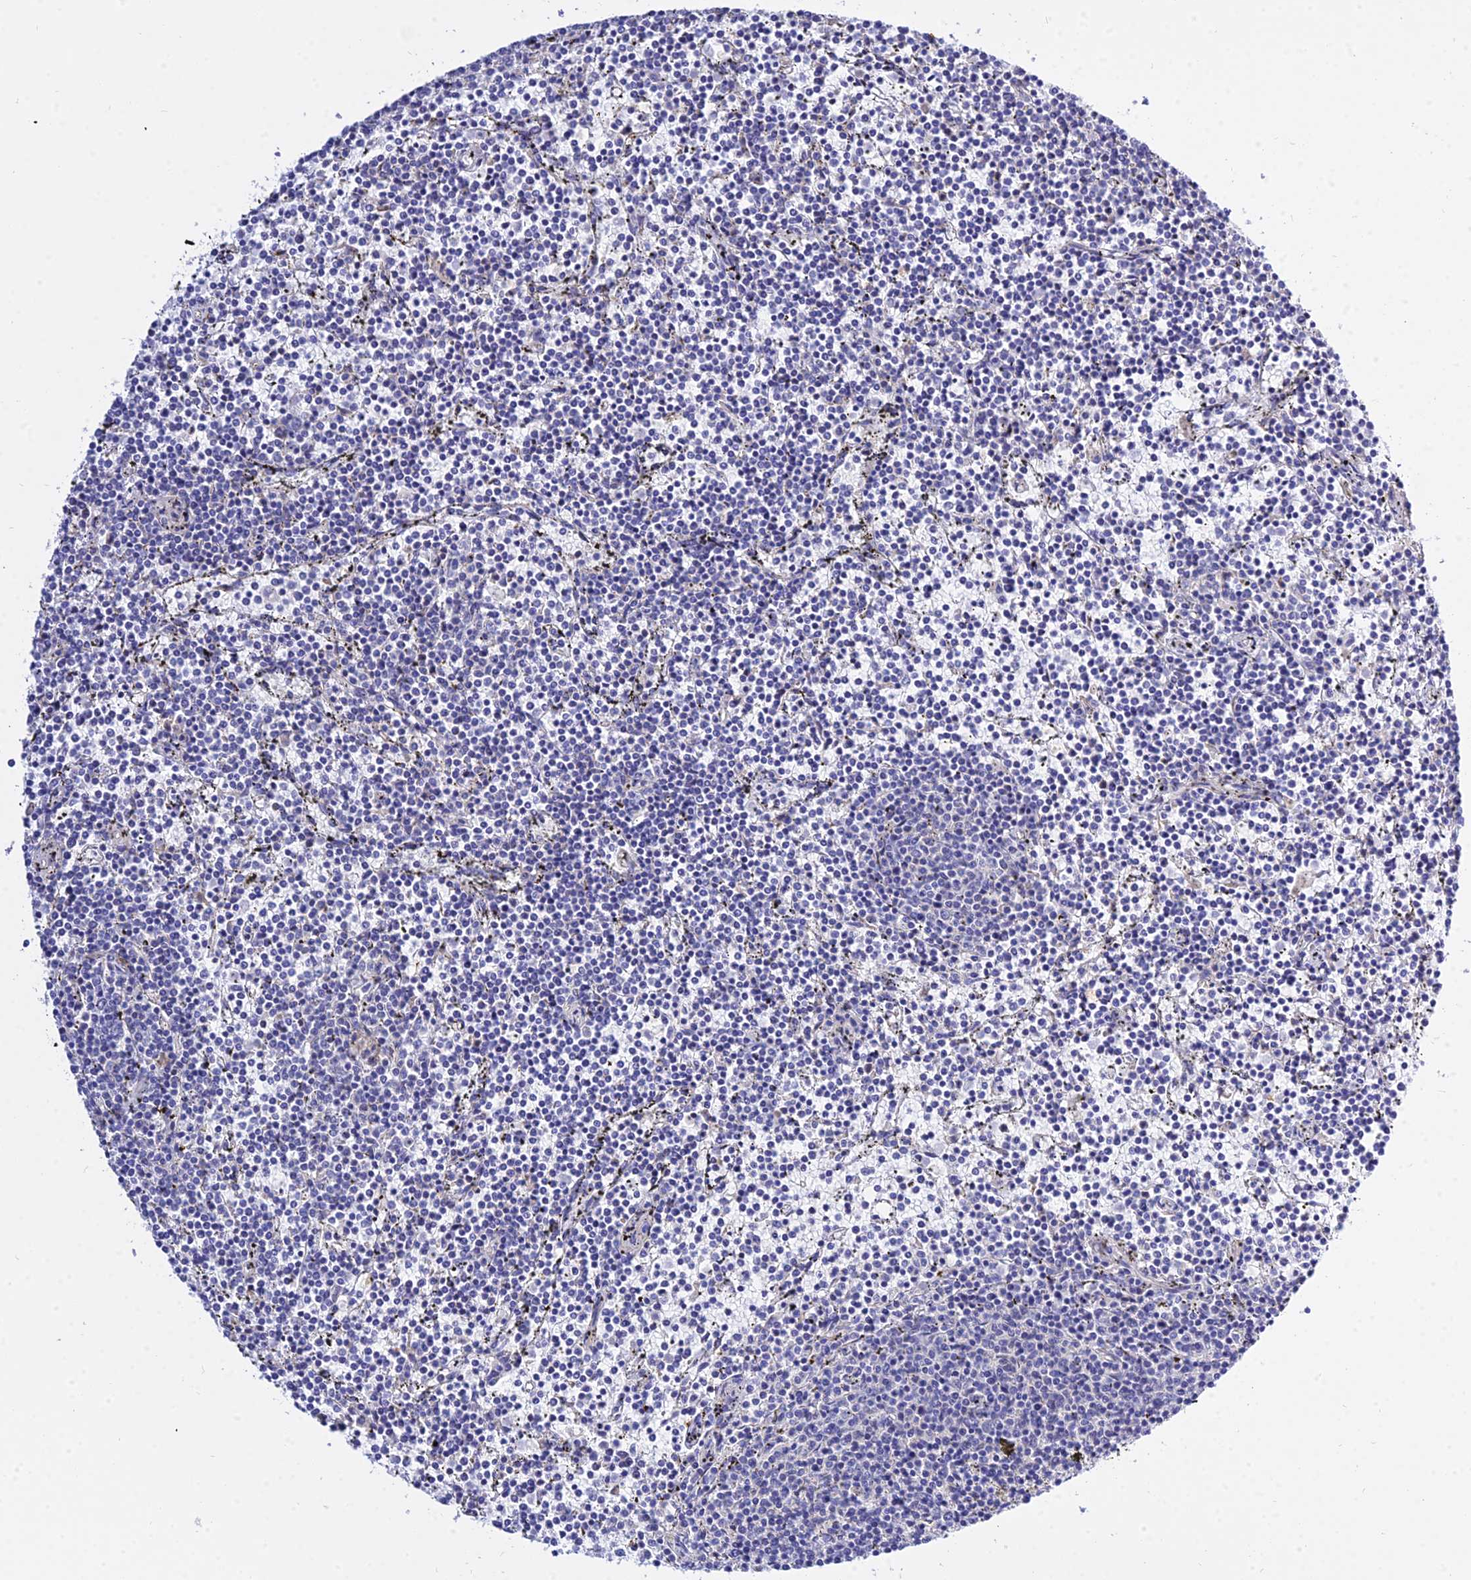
{"staining": {"intensity": "negative", "quantity": "none", "location": "none"}, "tissue": "lymphoma", "cell_type": "Tumor cells", "image_type": "cancer", "snomed": [{"axis": "morphology", "description": "Malignant lymphoma, non-Hodgkin's type, Low grade"}, {"axis": "topography", "description": "Spleen"}], "caption": "A photomicrograph of human lymphoma is negative for staining in tumor cells.", "gene": "ZNF628", "patient": {"sex": "female", "age": 50}}